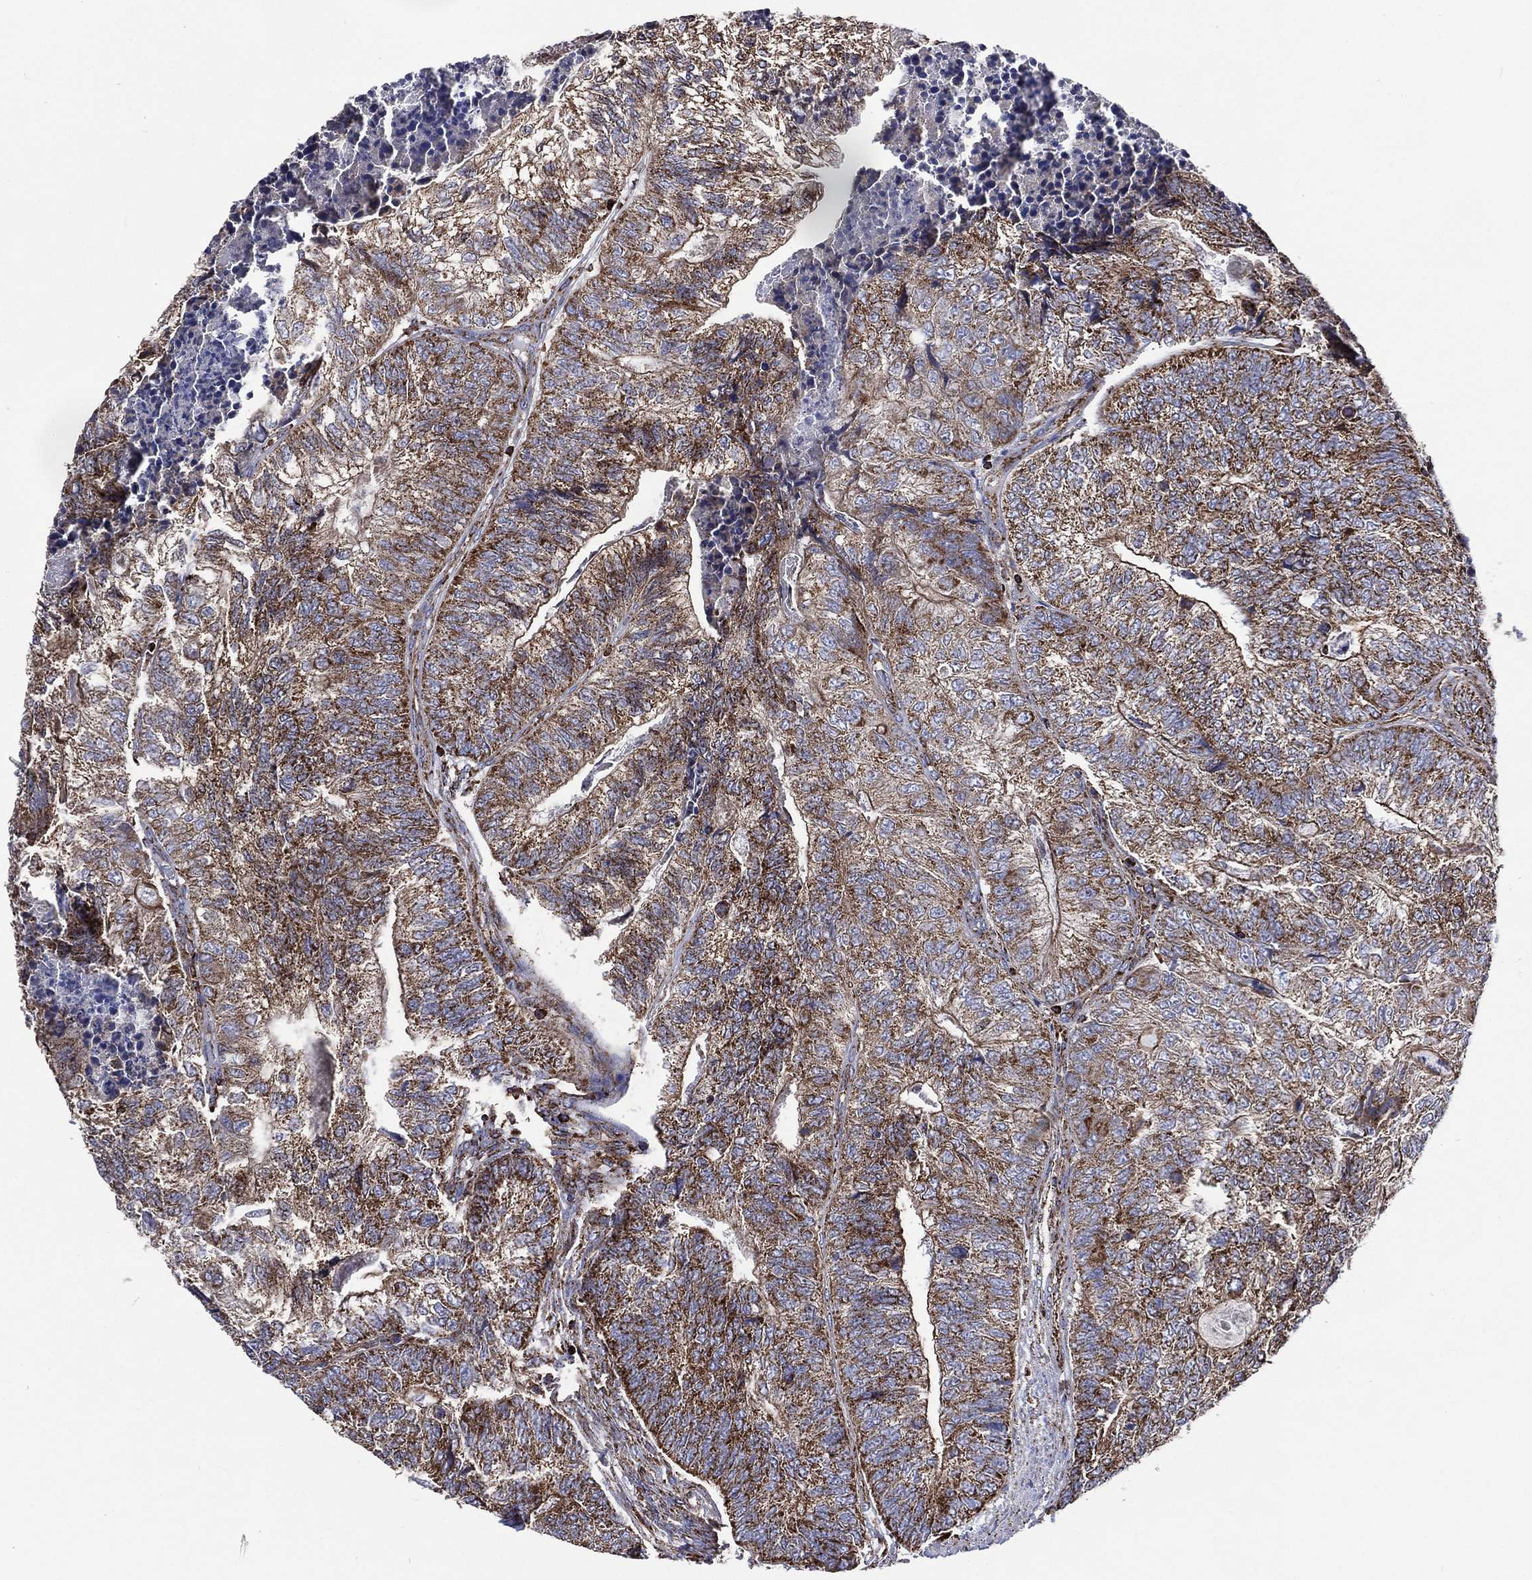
{"staining": {"intensity": "strong", "quantity": ">75%", "location": "cytoplasmic/membranous"}, "tissue": "colorectal cancer", "cell_type": "Tumor cells", "image_type": "cancer", "snomed": [{"axis": "morphology", "description": "Adenocarcinoma, NOS"}, {"axis": "topography", "description": "Colon"}], "caption": "Immunohistochemistry image of neoplastic tissue: human colorectal adenocarcinoma stained using immunohistochemistry (IHC) exhibits high levels of strong protein expression localized specifically in the cytoplasmic/membranous of tumor cells, appearing as a cytoplasmic/membranous brown color.", "gene": "ANKRD37", "patient": {"sex": "female", "age": 67}}